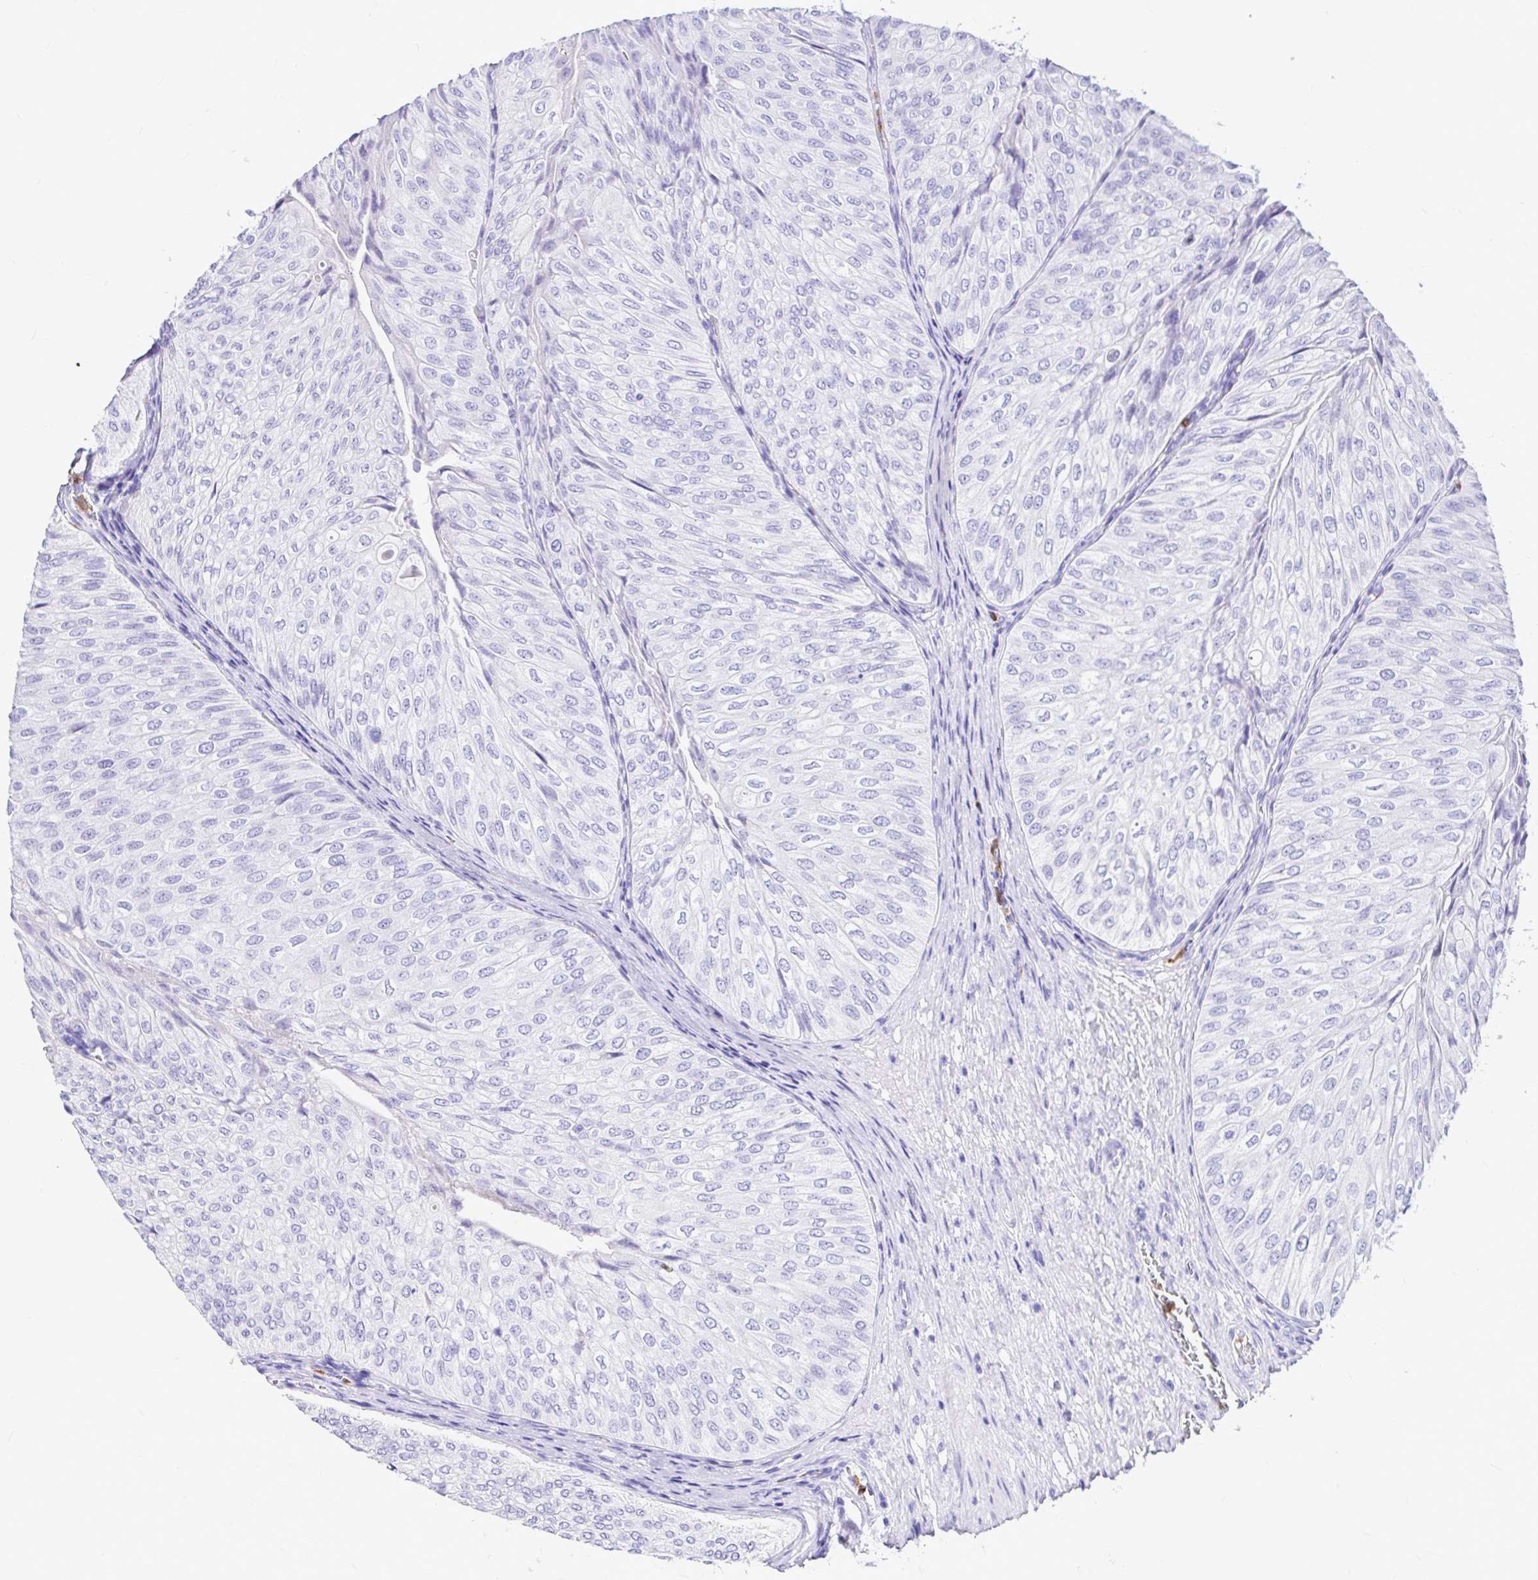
{"staining": {"intensity": "negative", "quantity": "none", "location": "none"}, "tissue": "urothelial cancer", "cell_type": "Tumor cells", "image_type": "cancer", "snomed": [{"axis": "morphology", "description": "Urothelial carcinoma, NOS"}, {"axis": "topography", "description": "Urinary bladder"}], "caption": "IHC of urothelial cancer reveals no staining in tumor cells.", "gene": "CLEC1B", "patient": {"sex": "male", "age": 62}}